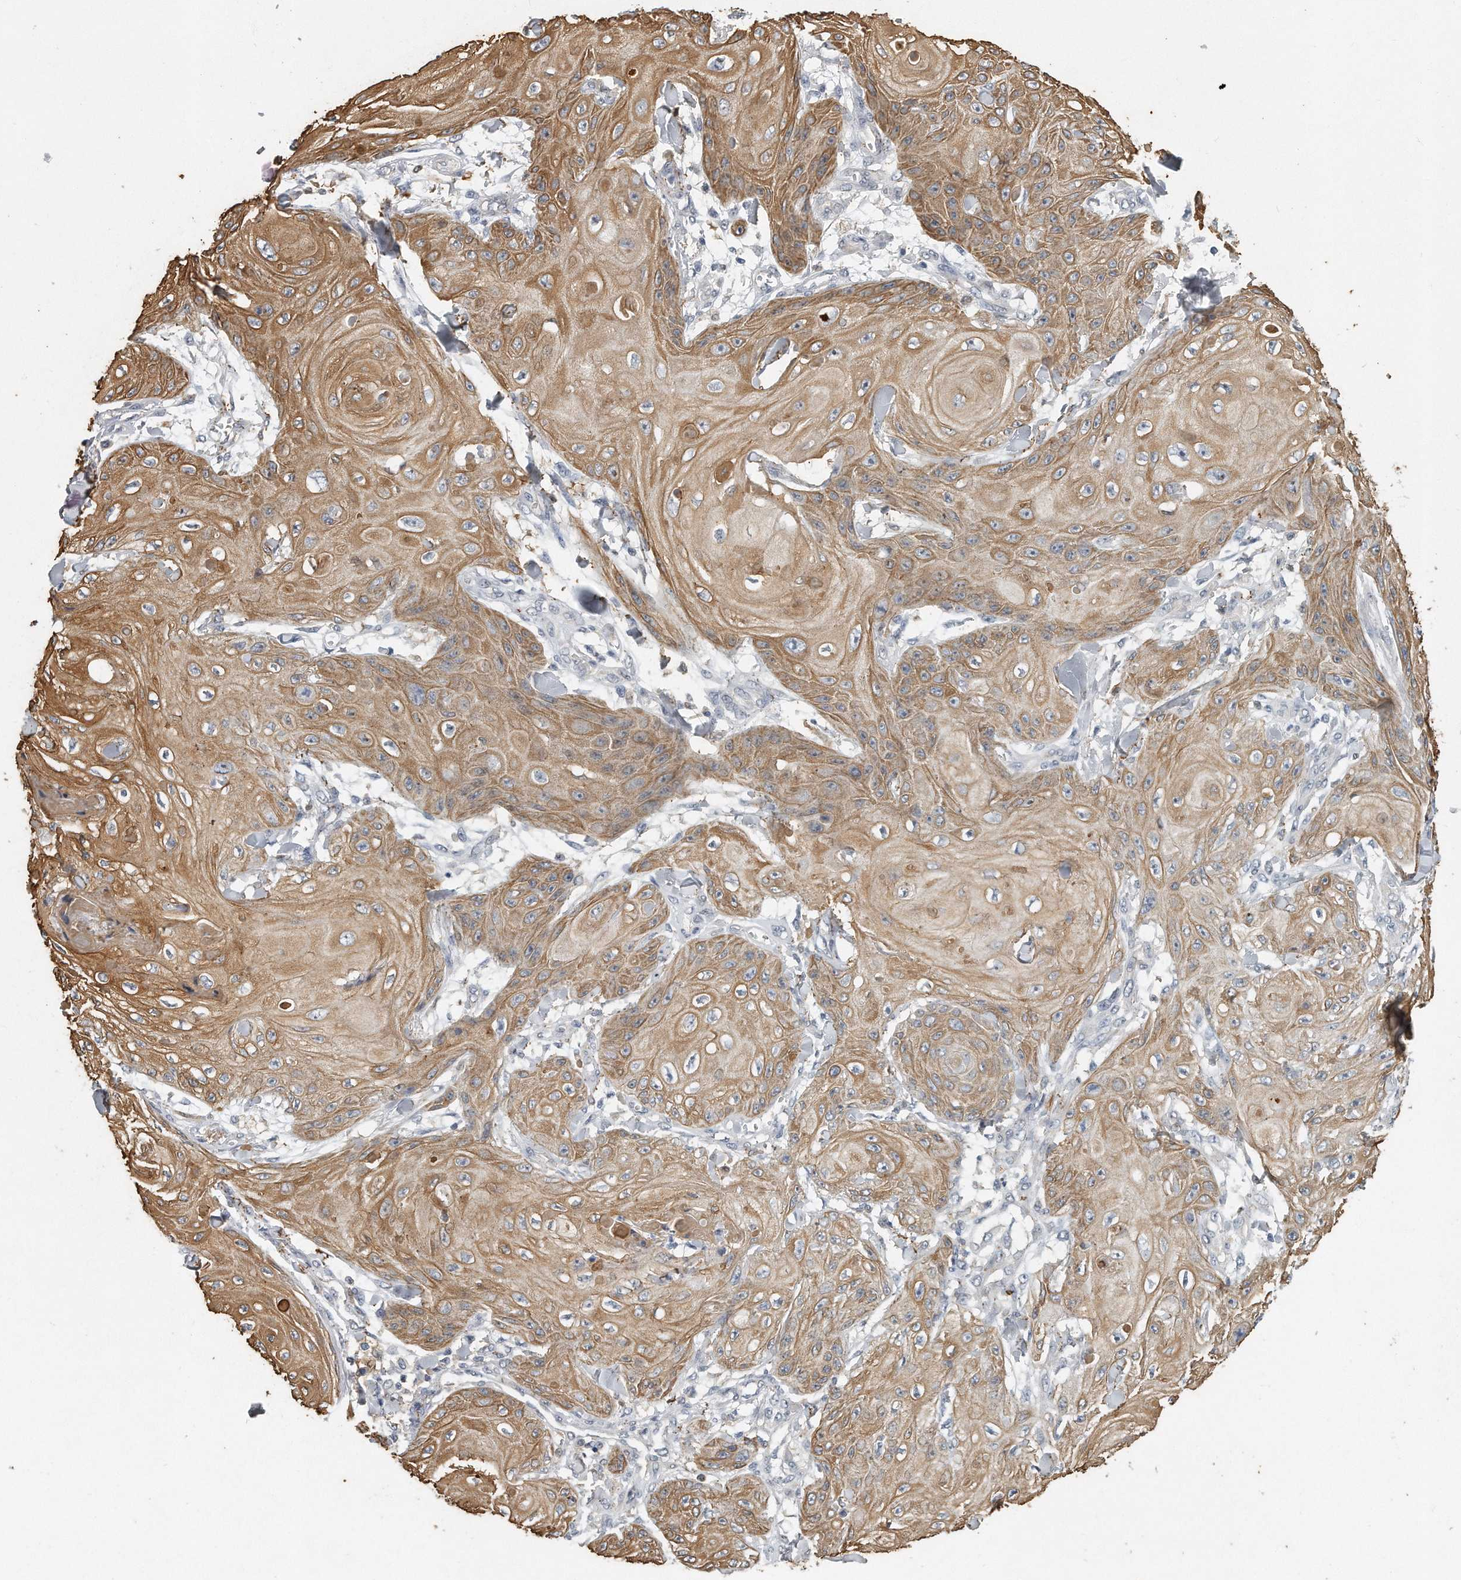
{"staining": {"intensity": "moderate", "quantity": ">75%", "location": "cytoplasmic/membranous"}, "tissue": "skin cancer", "cell_type": "Tumor cells", "image_type": "cancer", "snomed": [{"axis": "morphology", "description": "Squamous cell carcinoma, NOS"}, {"axis": "topography", "description": "Skin"}], "caption": "This micrograph shows immunohistochemistry (IHC) staining of human squamous cell carcinoma (skin), with medium moderate cytoplasmic/membranous expression in approximately >75% of tumor cells.", "gene": "CAMK1", "patient": {"sex": "male", "age": 74}}